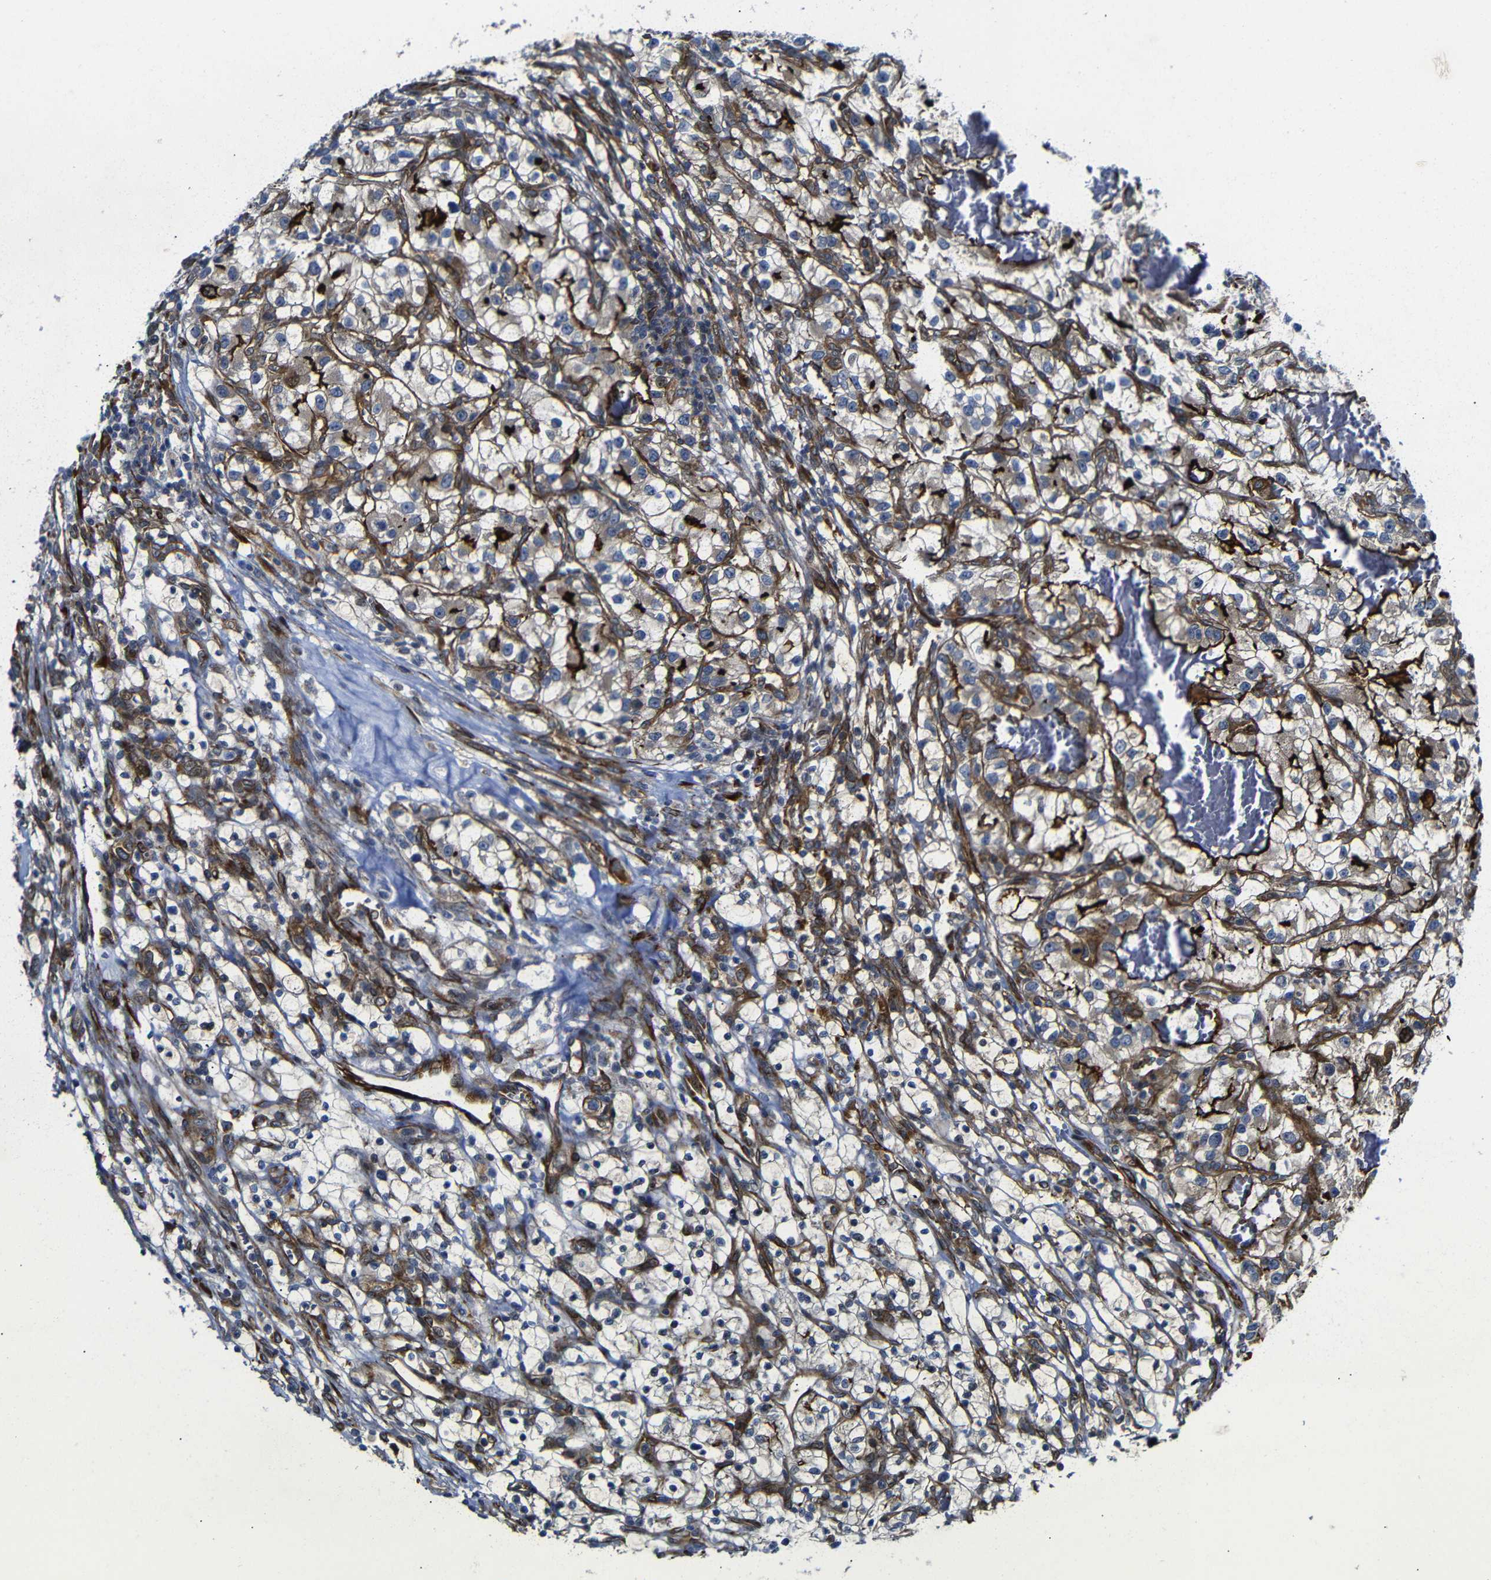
{"staining": {"intensity": "moderate", "quantity": "25%-75%", "location": "cytoplasmic/membranous"}, "tissue": "renal cancer", "cell_type": "Tumor cells", "image_type": "cancer", "snomed": [{"axis": "morphology", "description": "Adenocarcinoma, NOS"}, {"axis": "topography", "description": "Kidney"}], "caption": "Renal cancer (adenocarcinoma) stained for a protein demonstrates moderate cytoplasmic/membranous positivity in tumor cells.", "gene": "PARP14", "patient": {"sex": "female", "age": 57}}